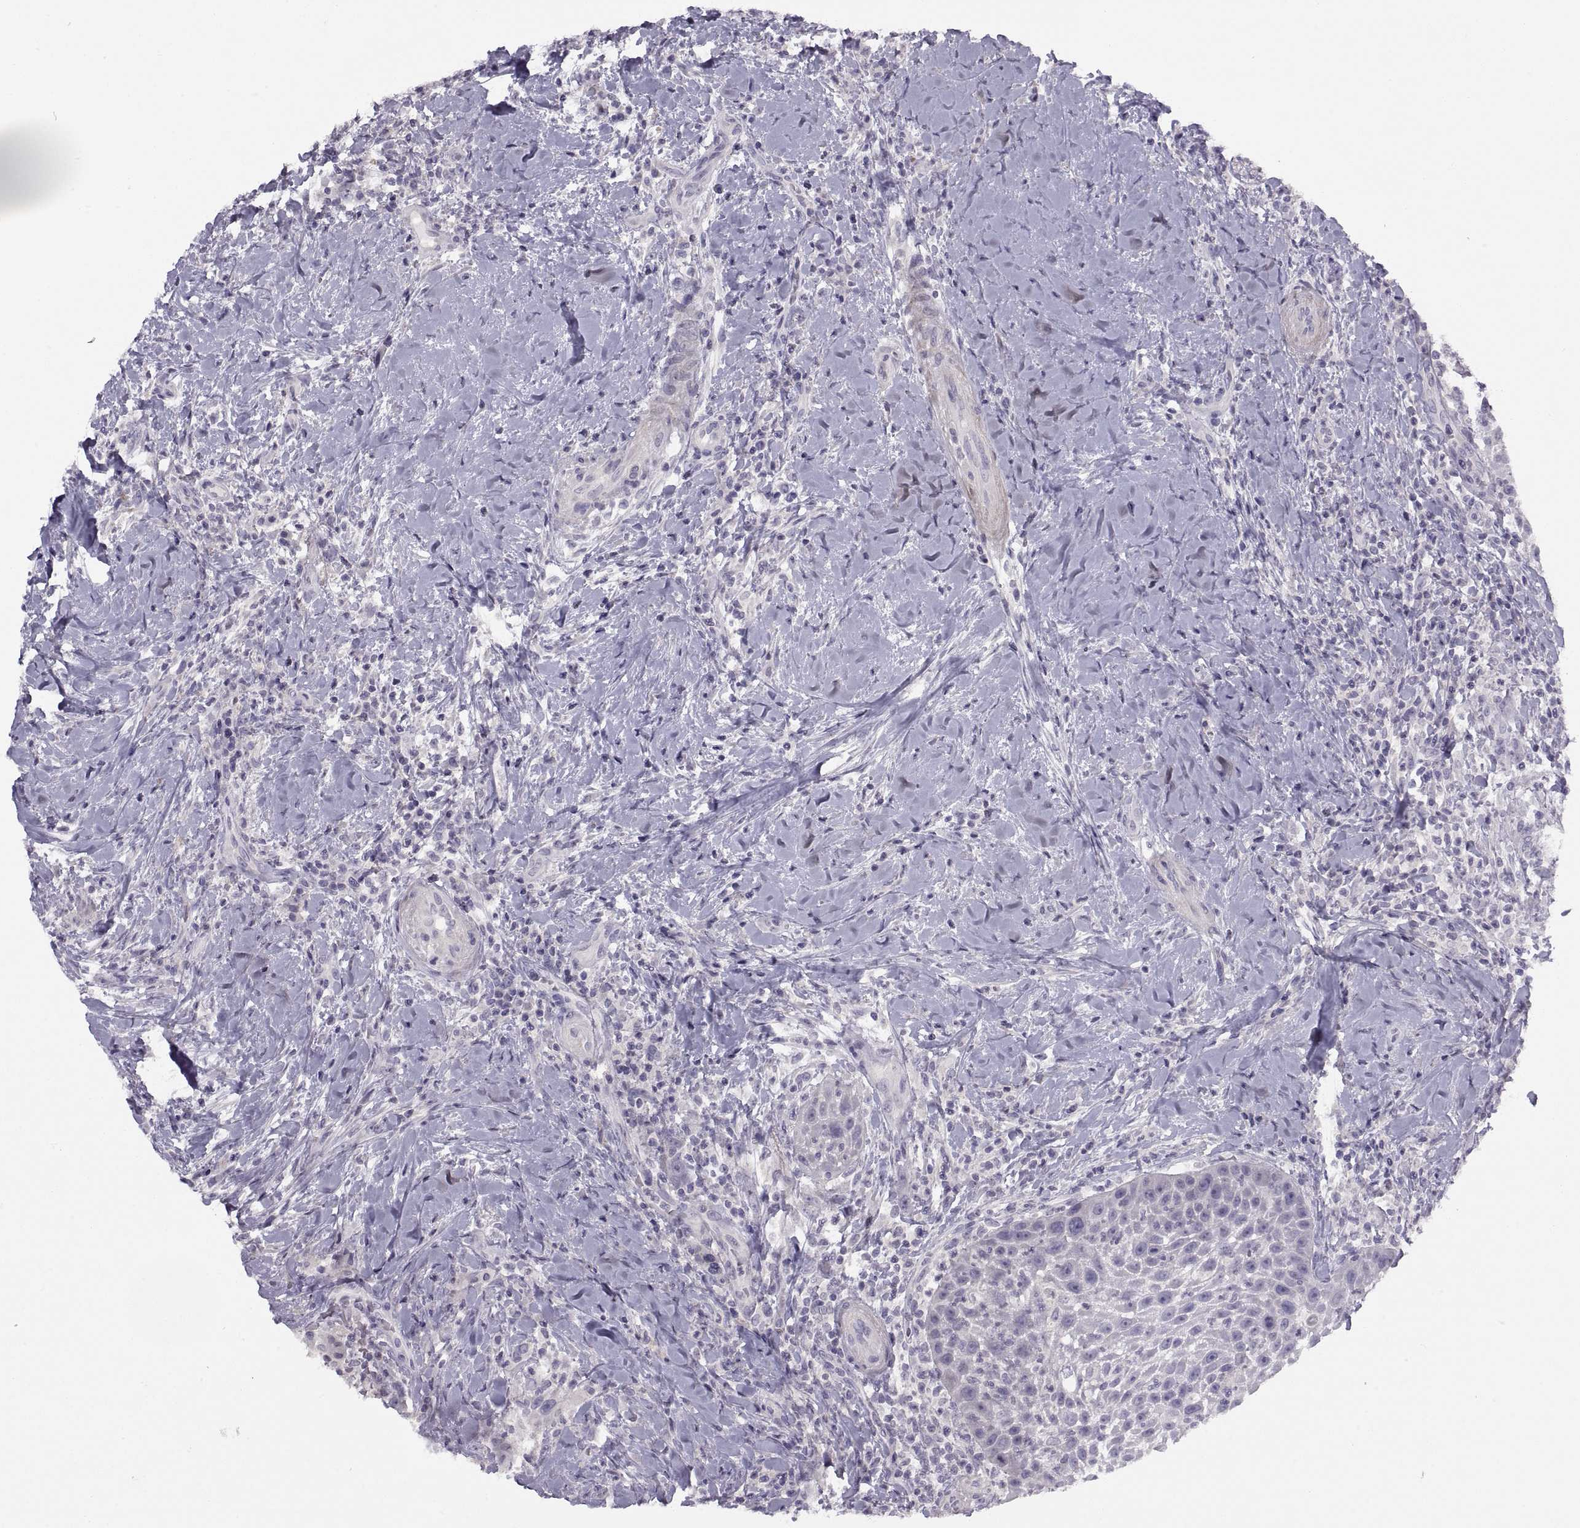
{"staining": {"intensity": "negative", "quantity": "none", "location": "none"}, "tissue": "head and neck cancer", "cell_type": "Tumor cells", "image_type": "cancer", "snomed": [{"axis": "morphology", "description": "Squamous cell carcinoma, NOS"}, {"axis": "topography", "description": "Head-Neck"}], "caption": "Squamous cell carcinoma (head and neck) stained for a protein using immunohistochemistry shows no expression tumor cells.", "gene": "BSPH1", "patient": {"sex": "male", "age": 69}}